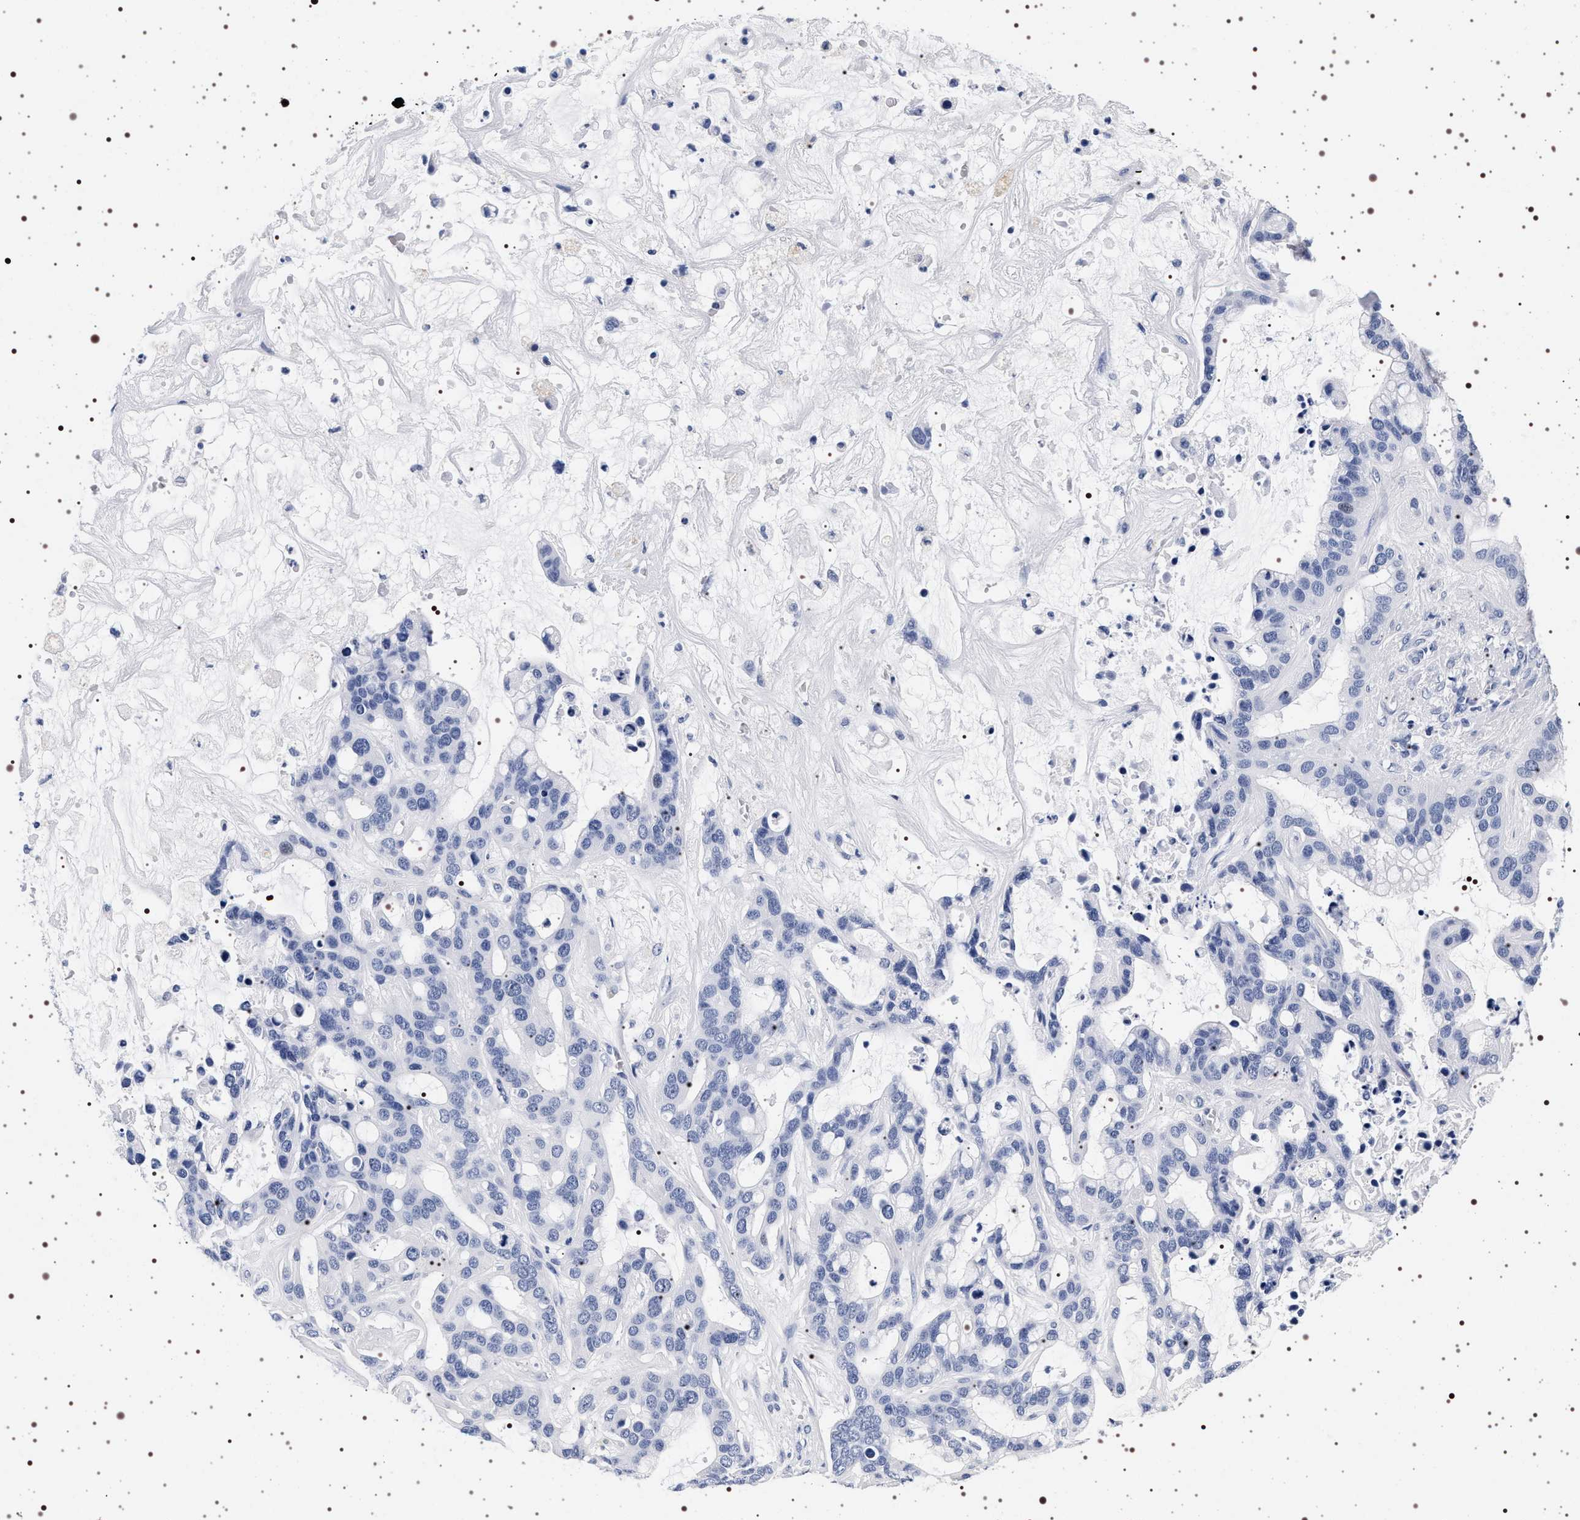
{"staining": {"intensity": "negative", "quantity": "none", "location": "none"}, "tissue": "liver cancer", "cell_type": "Tumor cells", "image_type": "cancer", "snomed": [{"axis": "morphology", "description": "Cholangiocarcinoma"}, {"axis": "topography", "description": "Liver"}], "caption": "Protein analysis of liver cancer (cholangiocarcinoma) reveals no significant positivity in tumor cells.", "gene": "SYN1", "patient": {"sex": "female", "age": 65}}